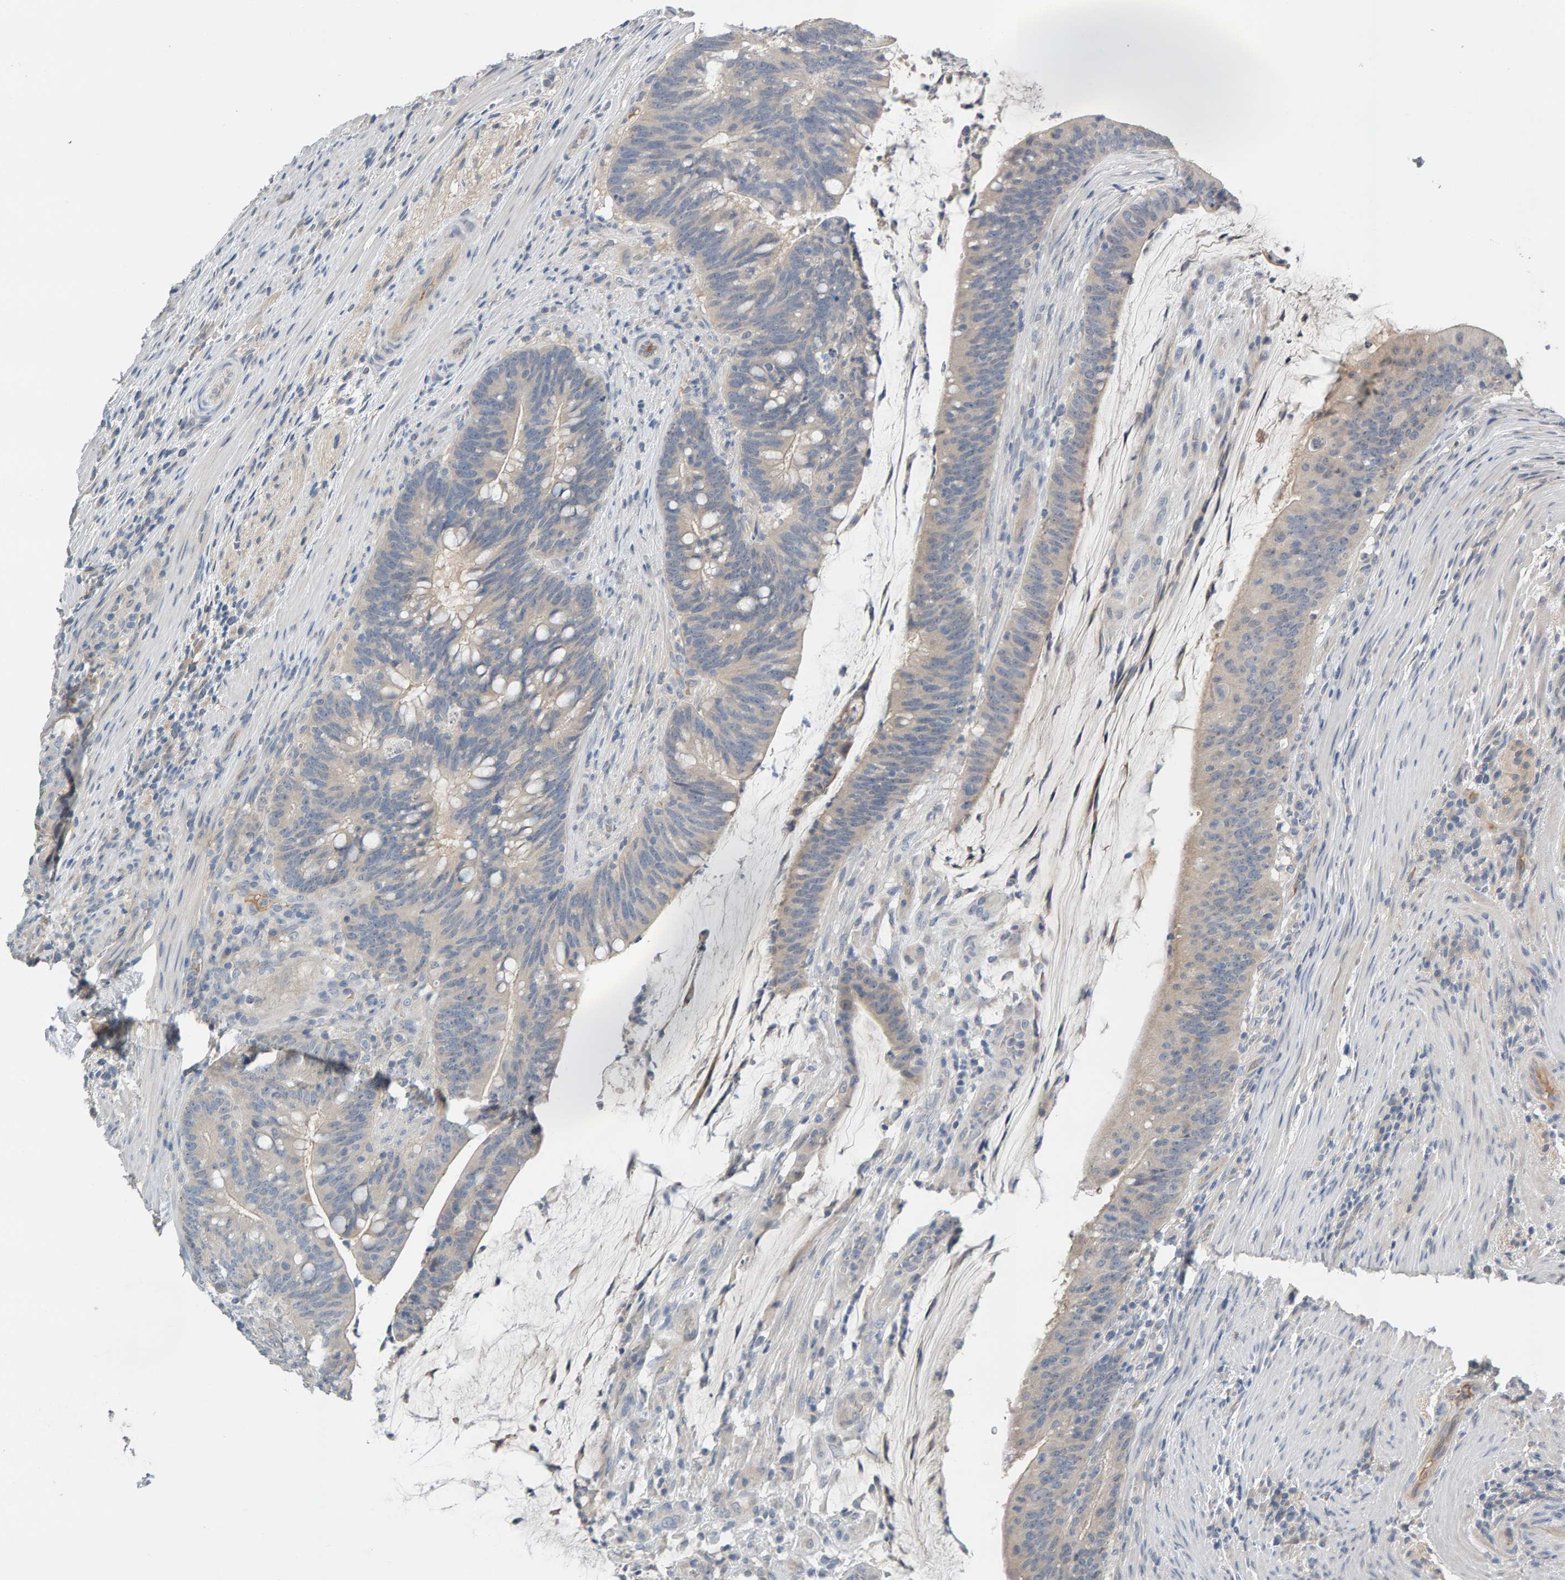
{"staining": {"intensity": "negative", "quantity": "none", "location": "none"}, "tissue": "colorectal cancer", "cell_type": "Tumor cells", "image_type": "cancer", "snomed": [{"axis": "morphology", "description": "Adenocarcinoma, NOS"}, {"axis": "topography", "description": "Colon"}], "caption": "There is no significant staining in tumor cells of colorectal adenocarcinoma.", "gene": "GFUS", "patient": {"sex": "female", "age": 66}}